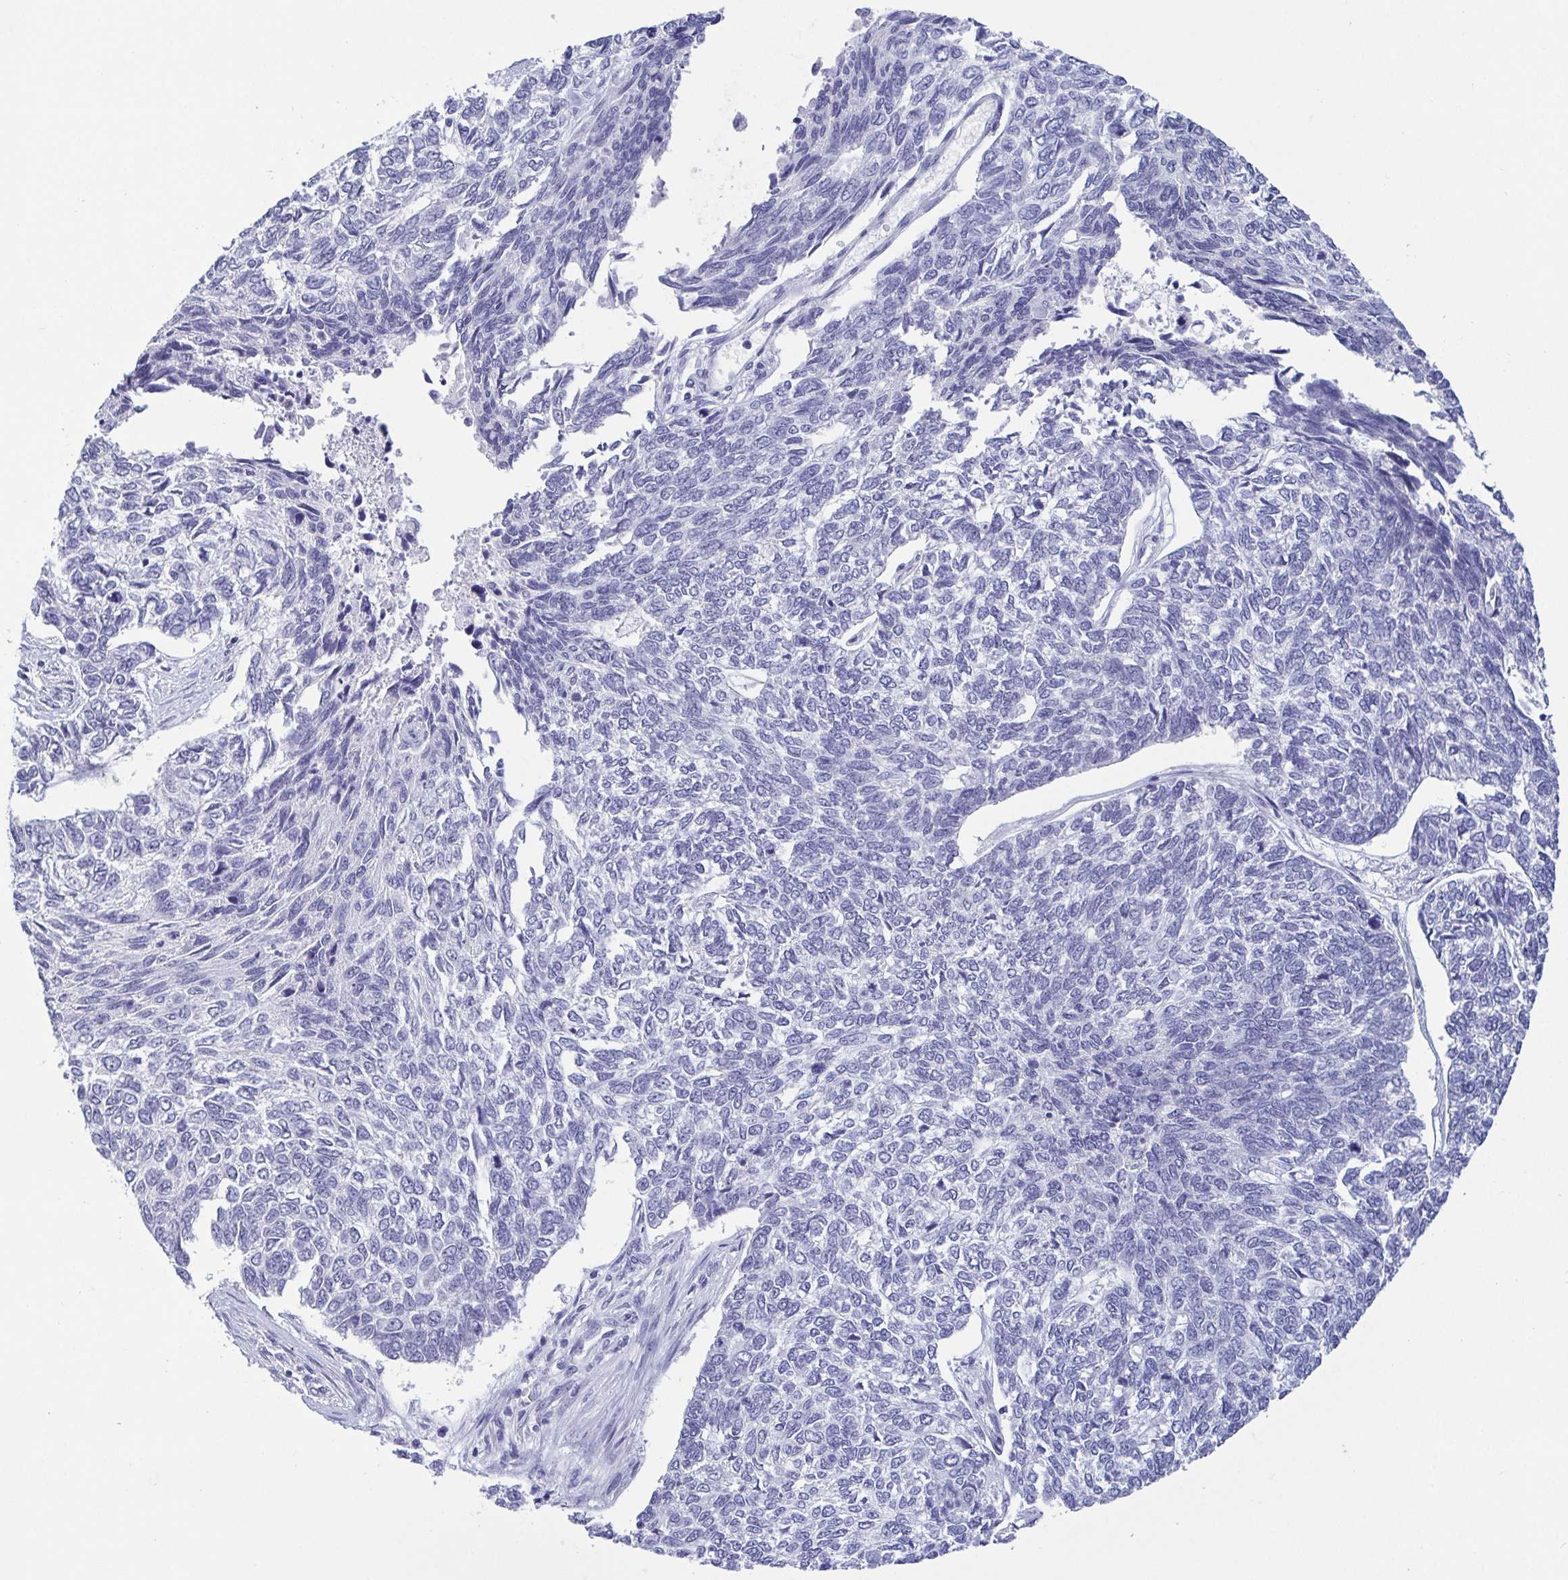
{"staining": {"intensity": "negative", "quantity": "none", "location": "none"}, "tissue": "skin cancer", "cell_type": "Tumor cells", "image_type": "cancer", "snomed": [{"axis": "morphology", "description": "Basal cell carcinoma"}, {"axis": "topography", "description": "Skin"}], "caption": "This is a image of IHC staining of skin cancer (basal cell carcinoma), which shows no expression in tumor cells.", "gene": "BZW1", "patient": {"sex": "female", "age": 65}}